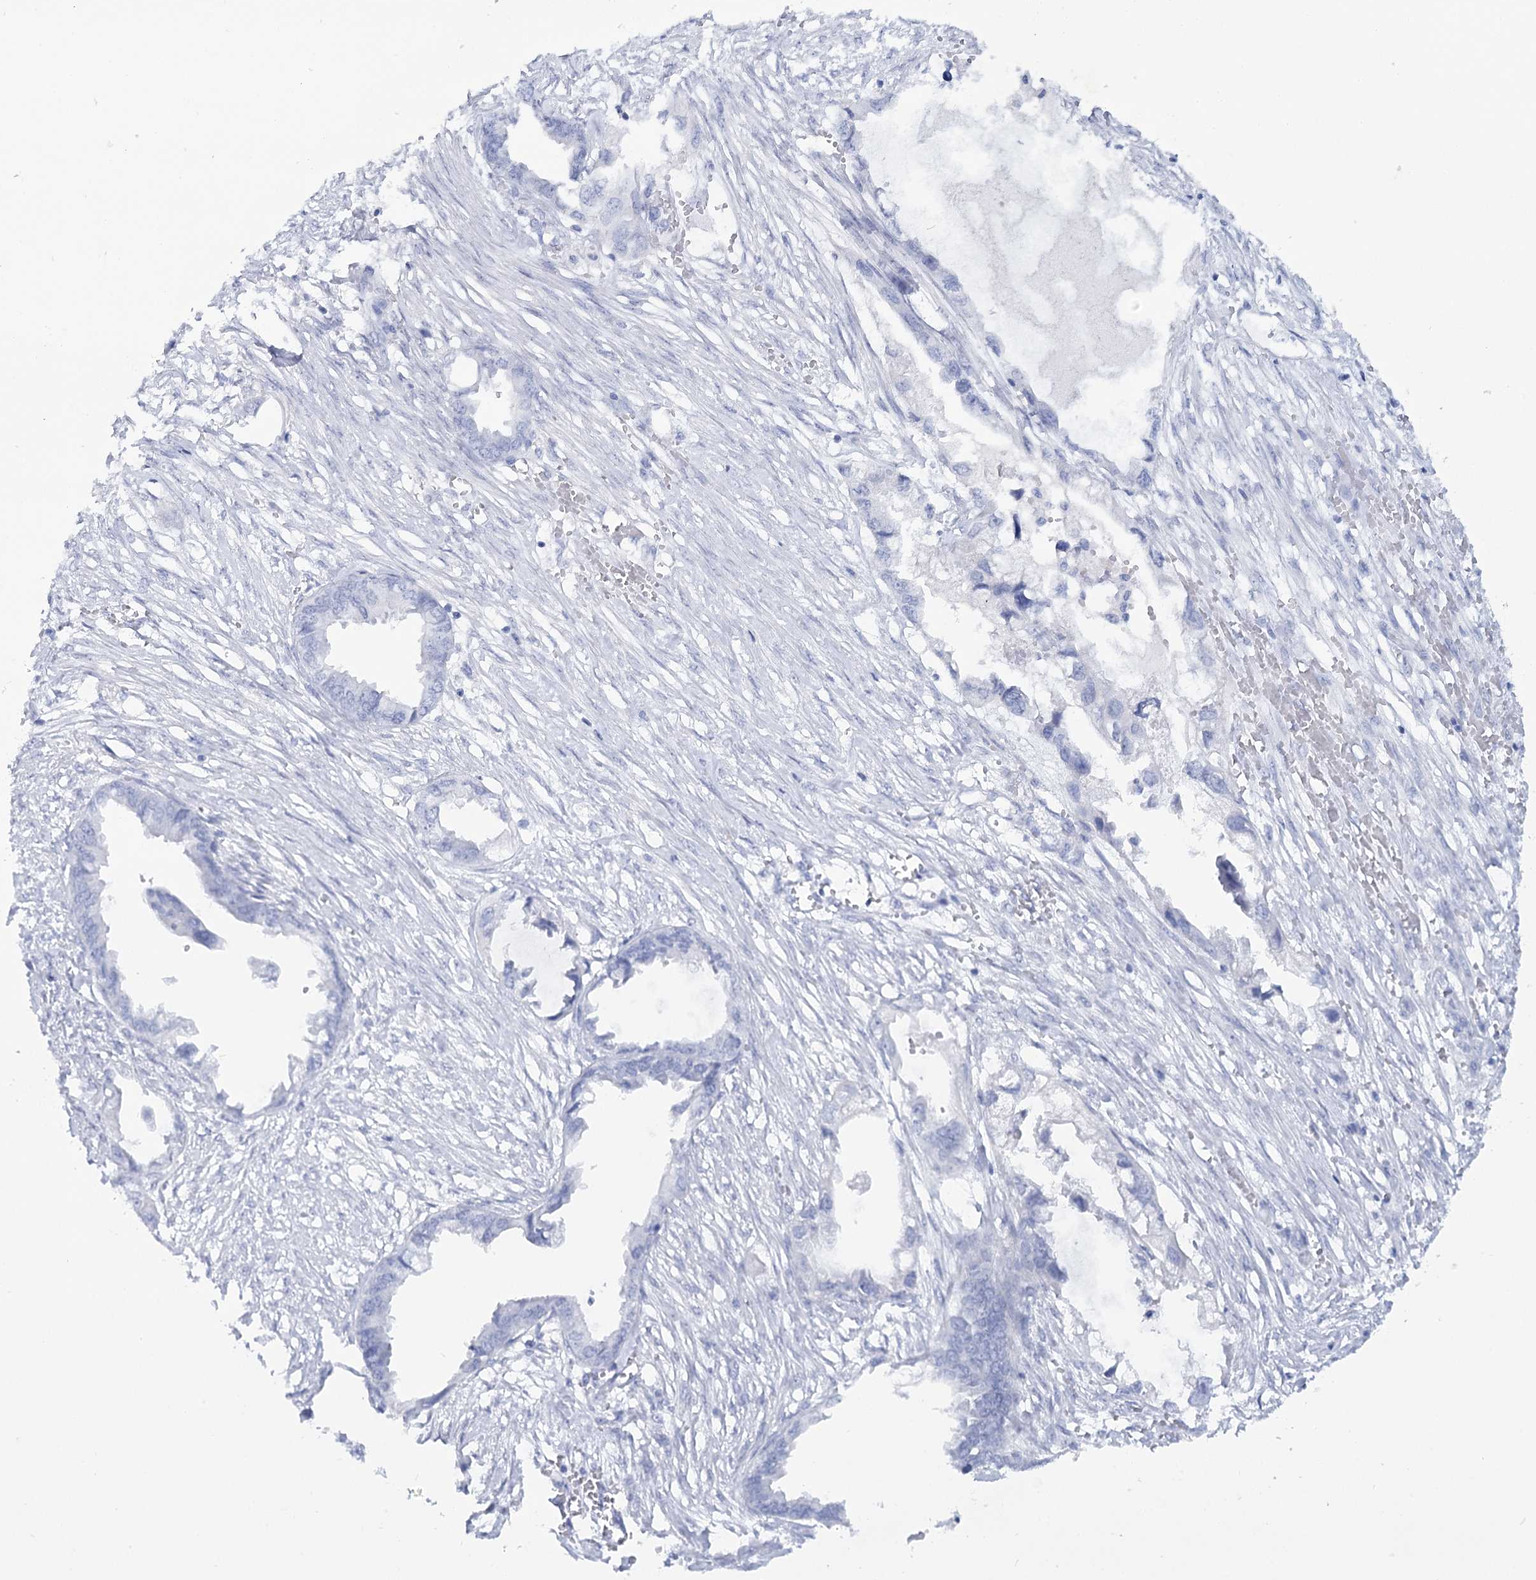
{"staining": {"intensity": "negative", "quantity": "none", "location": "none"}, "tissue": "endometrial cancer", "cell_type": "Tumor cells", "image_type": "cancer", "snomed": [{"axis": "morphology", "description": "Adenocarcinoma, NOS"}, {"axis": "morphology", "description": "Adenocarcinoma, metastatic, NOS"}, {"axis": "topography", "description": "Adipose tissue"}, {"axis": "topography", "description": "Endometrium"}], "caption": "This histopathology image is of endometrial adenocarcinoma stained with IHC to label a protein in brown with the nuclei are counter-stained blue. There is no staining in tumor cells.", "gene": "RNF186", "patient": {"sex": "female", "age": 67}}